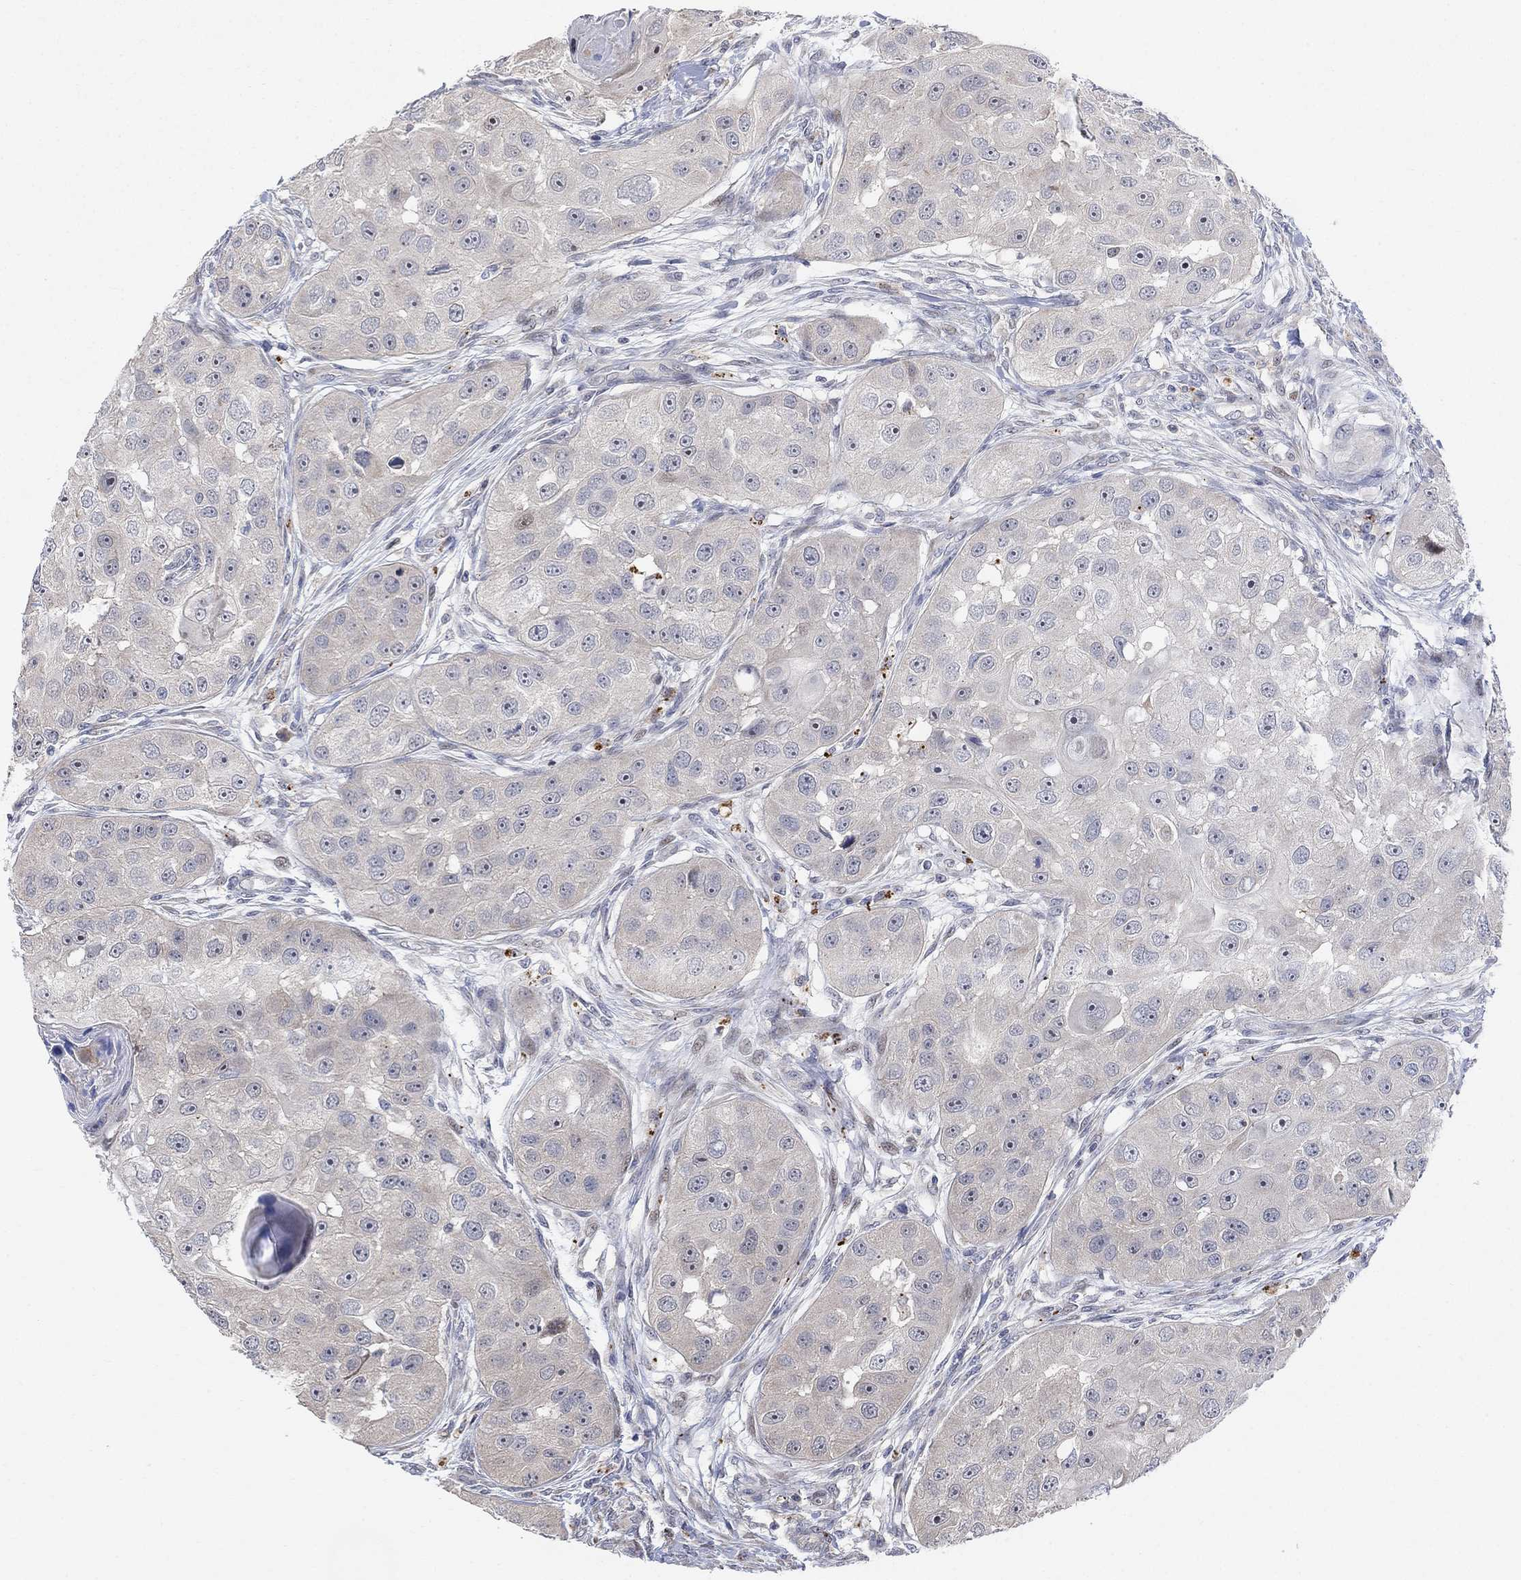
{"staining": {"intensity": "negative", "quantity": "none", "location": "none"}, "tissue": "head and neck cancer", "cell_type": "Tumor cells", "image_type": "cancer", "snomed": [{"axis": "morphology", "description": "Squamous cell carcinoma, NOS"}, {"axis": "topography", "description": "Head-Neck"}], "caption": "Head and neck cancer was stained to show a protein in brown. There is no significant positivity in tumor cells. (DAB (3,3'-diaminobenzidine) IHC, high magnification).", "gene": "CNTF", "patient": {"sex": "male", "age": 51}}